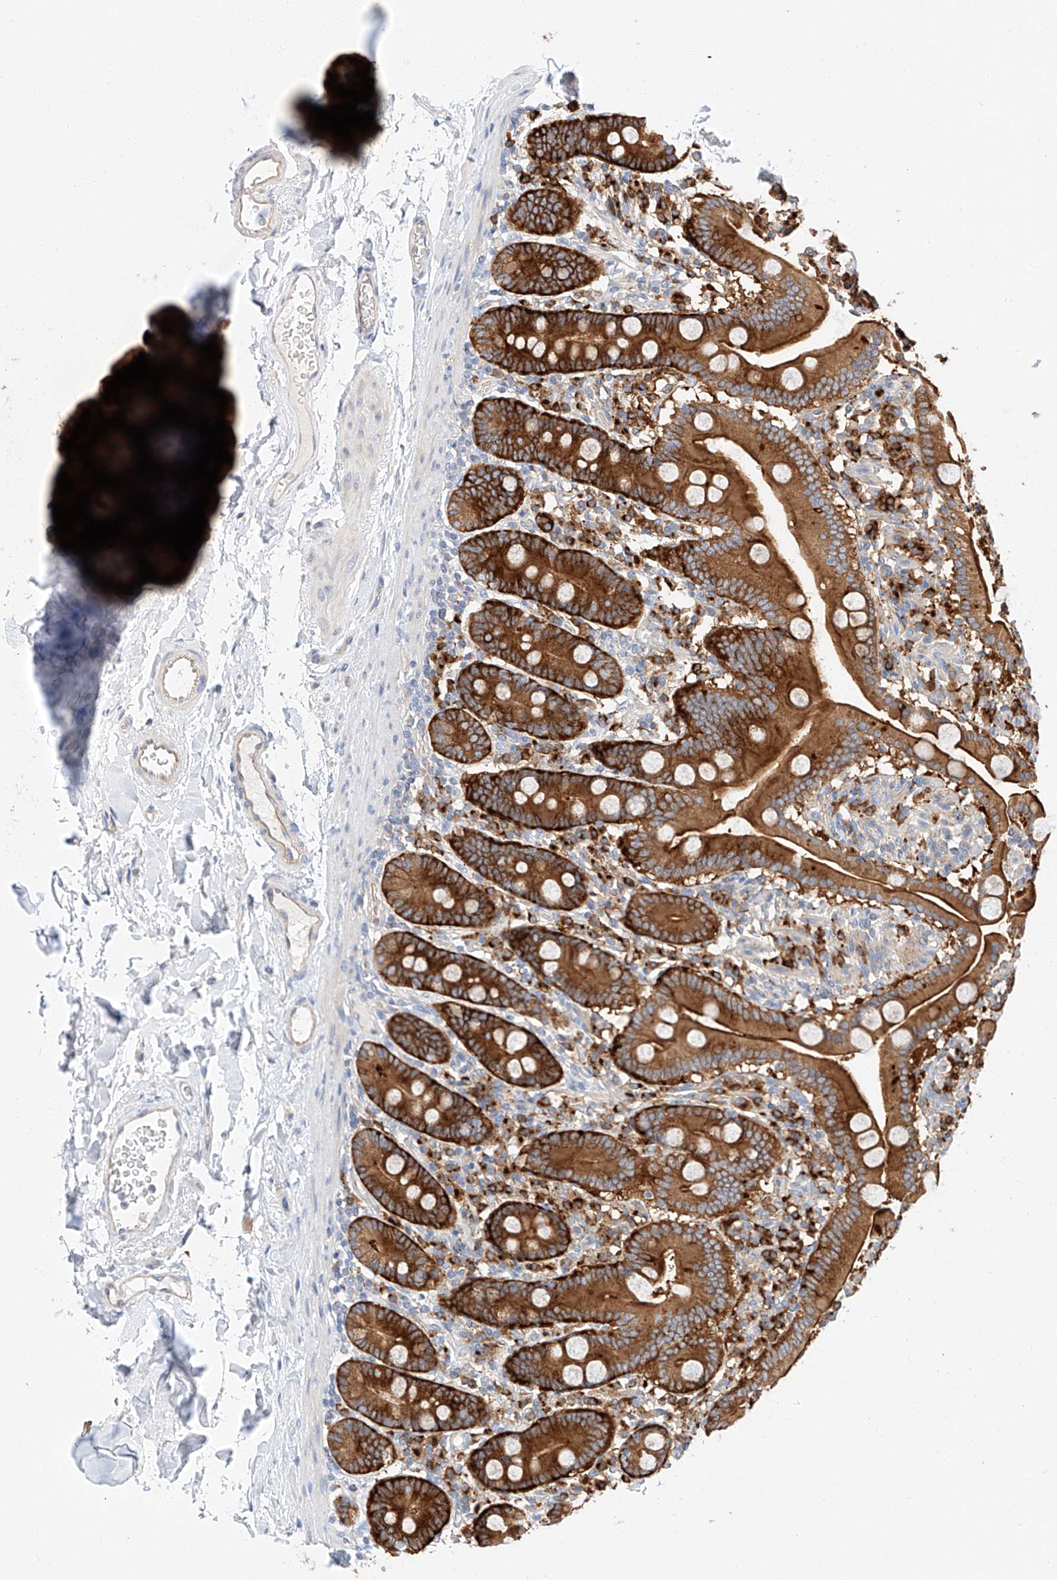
{"staining": {"intensity": "strong", "quantity": ">75%", "location": "cytoplasmic/membranous"}, "tissue": "duodenum", "cell_type": "Glandular cells", "image_type": "normal", "snomed": [{"axis": "morphology", "description": "Normal tissue, NOS"}, {"axis": "topography", "description": "Duodenum"}], "caption": "The photomicrograph reveals a brown stain indicating the presence of a protein in the cytoplasmic/membranous of glandular cells in duodenum. (DAB (3,3'-diaminobenzidine) IHC, brown staining for protein, blue staining for nuclei).", "gene": "GLMN", "patient": {"sex": "male", "age": 55}}